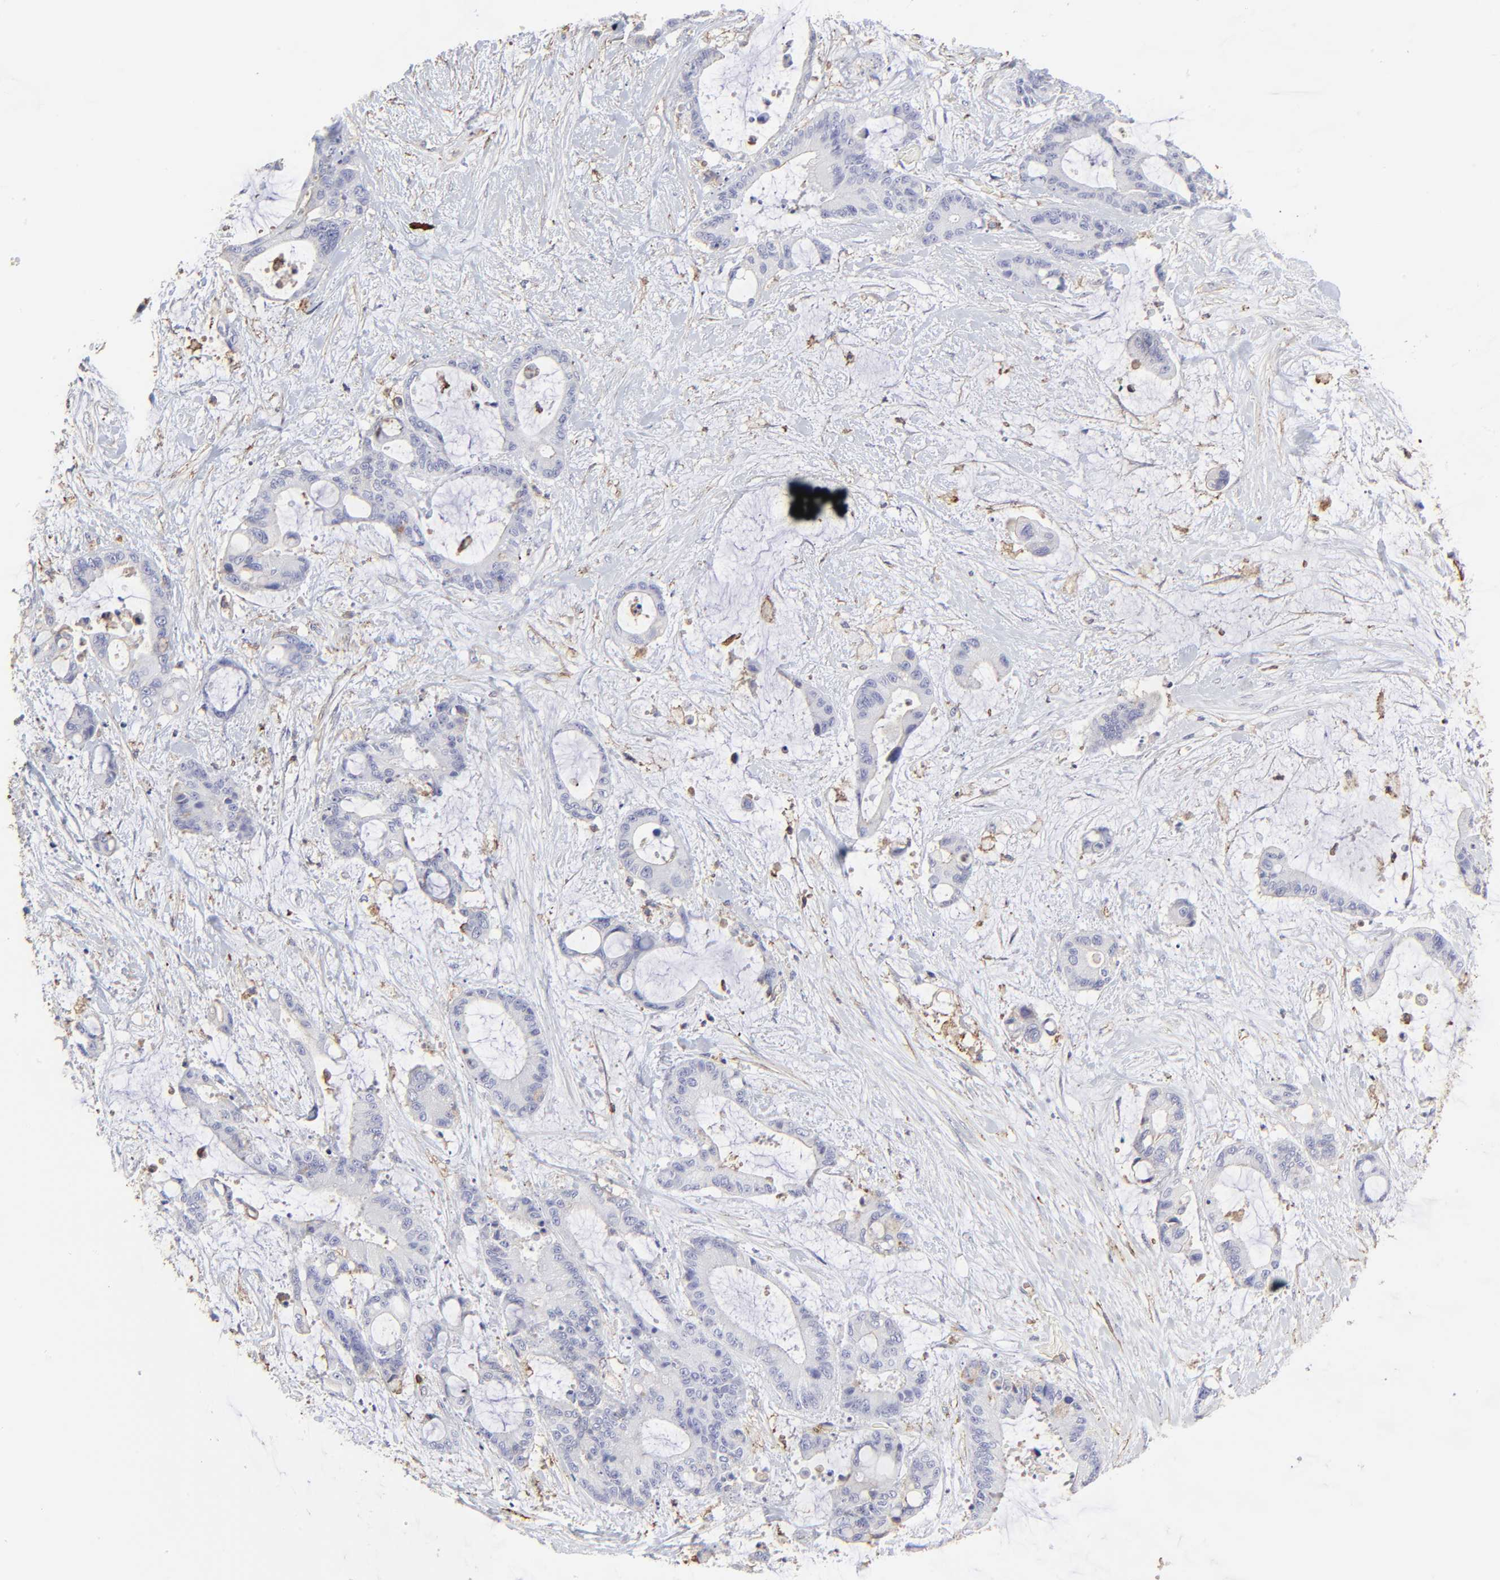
{"staining": {"intensity": "negative", "quantity": "none", "location": "none"}, "tissue": "liver cancer", "cell_type": "Tumor cells", "image_type": "cancer", "snomed": [{"axis": "morphology", "description": "Cholangiocarcinoma"}, {"axis": "topography", "description": "Liver"}], "caption": "DAB (3,3'-diaminobenzidine) immunohistochemical staining of liver cancer (cholangiocarcinoma) reveals no significant staining in tumor cells.", "gene": "ANXA6", "patient": {"sex": "female", "age": 73}}